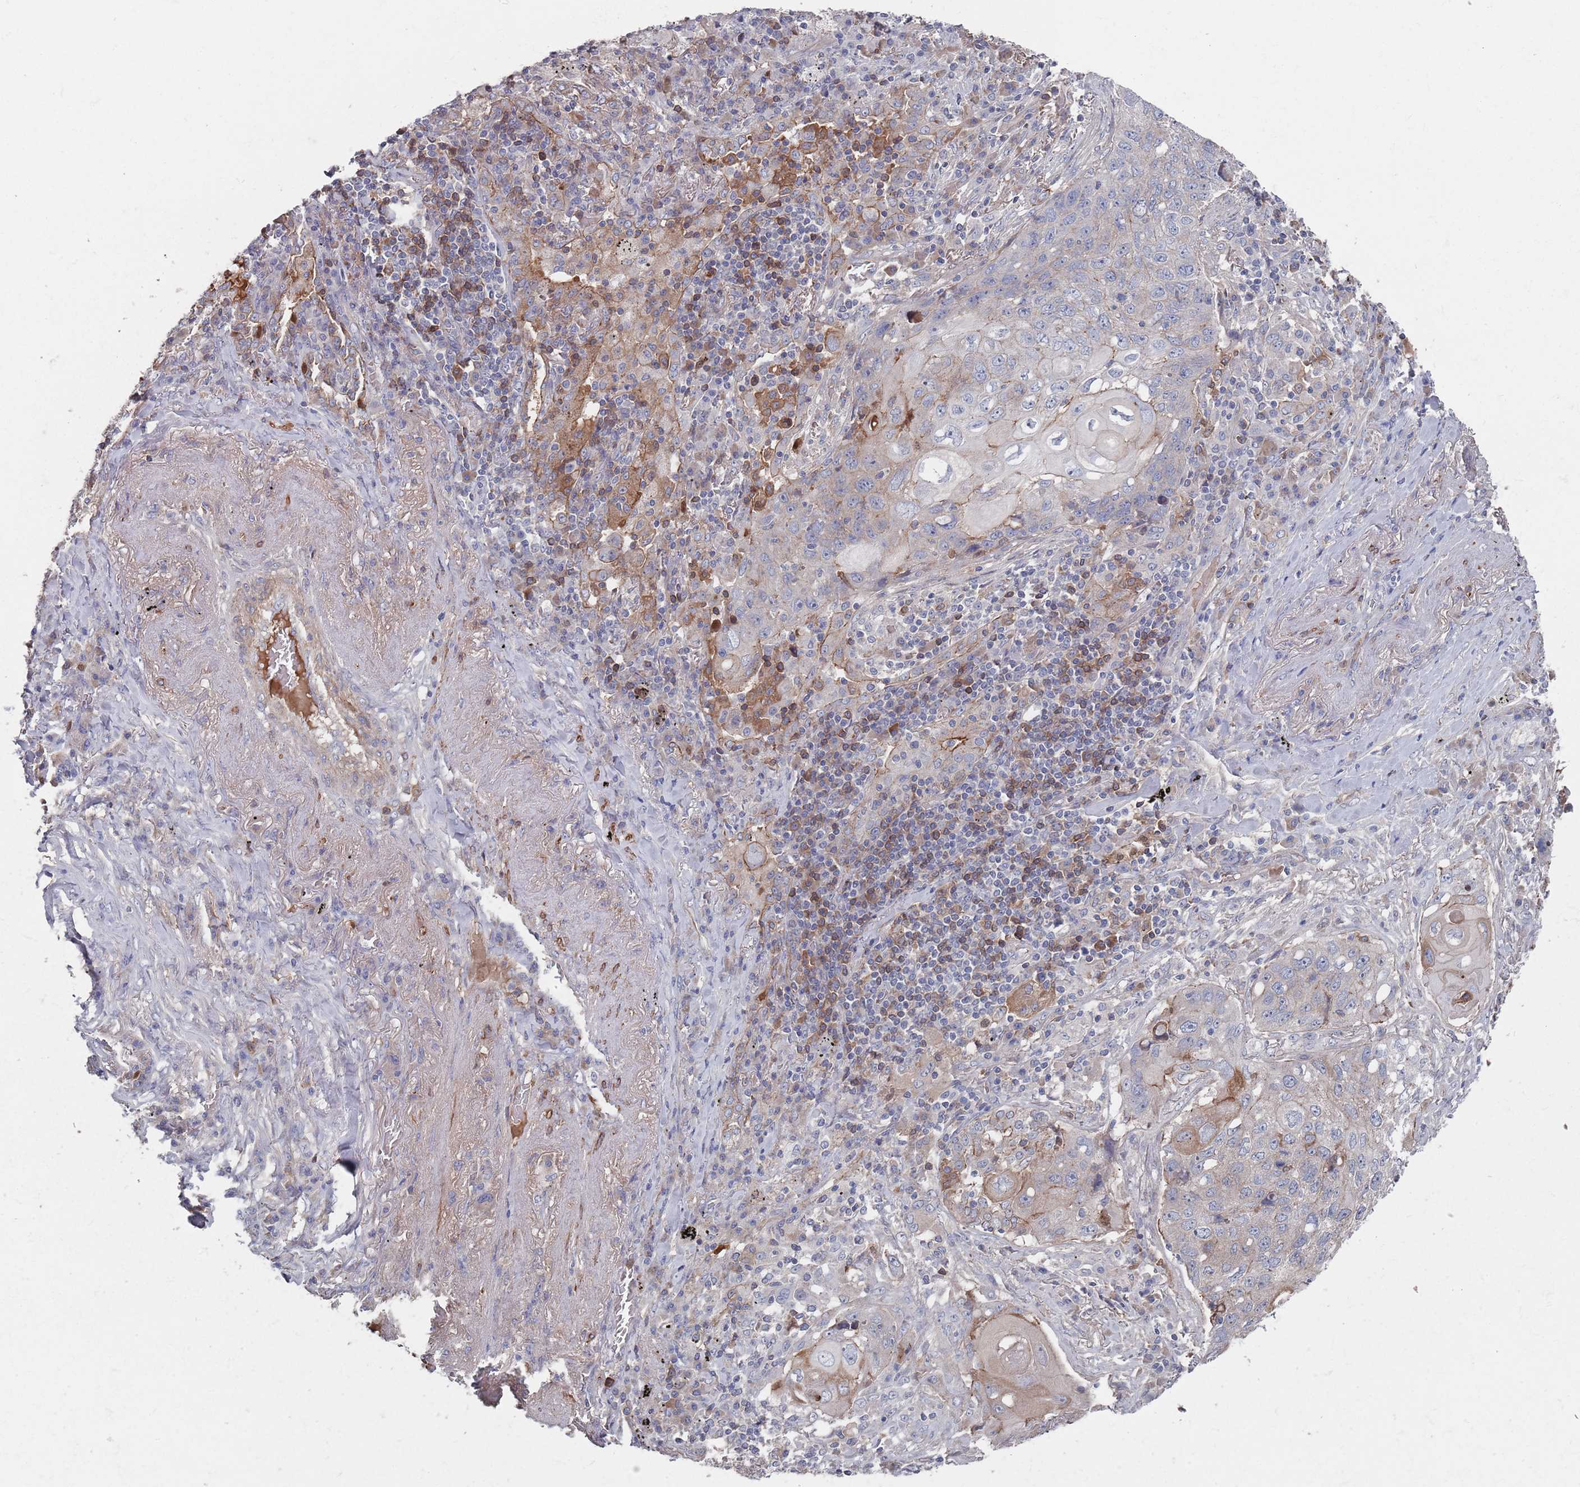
{"staining": {"intensity": "negative", "quantity": "none", "location": "none"}, "tissue": "lung cancer", "cell_type": "Tumor cells", "image_type": "cancer", "snomed": [{"axis": "morphology", "description": "Squamous cell carcinoma, NOS"}, {"axis": "topography", "description": "Lung"}], "caption": "Immunohistochemistry (IHC) of squamous cell carcinoma (lung) demonstrates no positivity in tumor cells. Nuclei are stained in blue.", "gene": "PLEKHA4", "patient": {"sex": "female", "age": 63}}